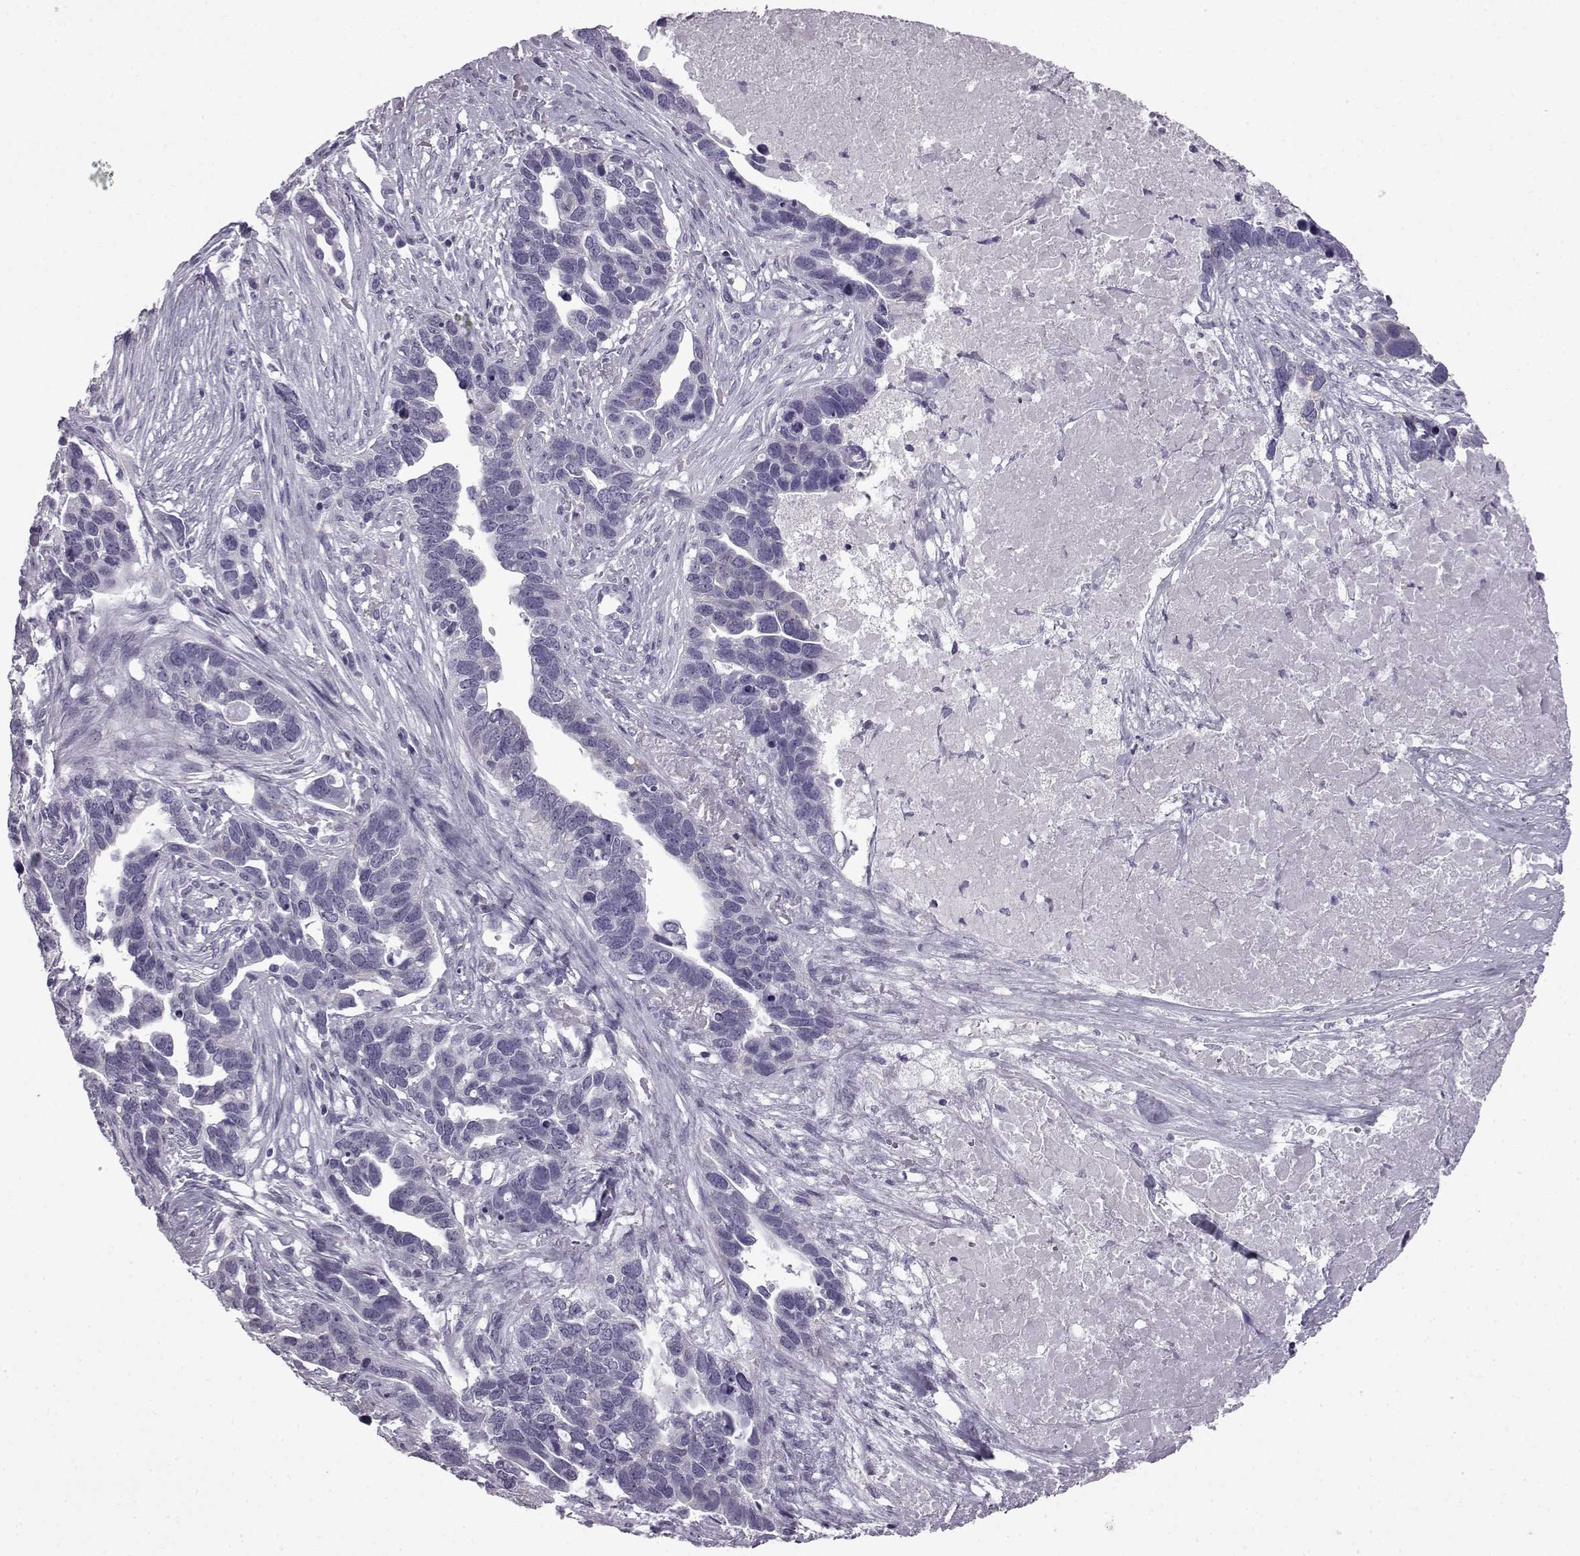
{"staining": {"intensity": "negative", "quantity": "none", "location": "none"}, "tissue": "ovarian cancer", "cell_type": "Tumor cells", "image_type": "cancer", "snomed": [{"axis": "morphology", "description": "Cystadenocarcinoma, serous, NOS"}, {"axis": "topography", "description": "Ovary"}], "caption": "A histopathology image of ovarian serous cystadenocarcinoma stained for a protein exhibits no brown staining in tumor cells.", "gene": "SLC28A2", "patient": {"sex": "female", "age": 54}}